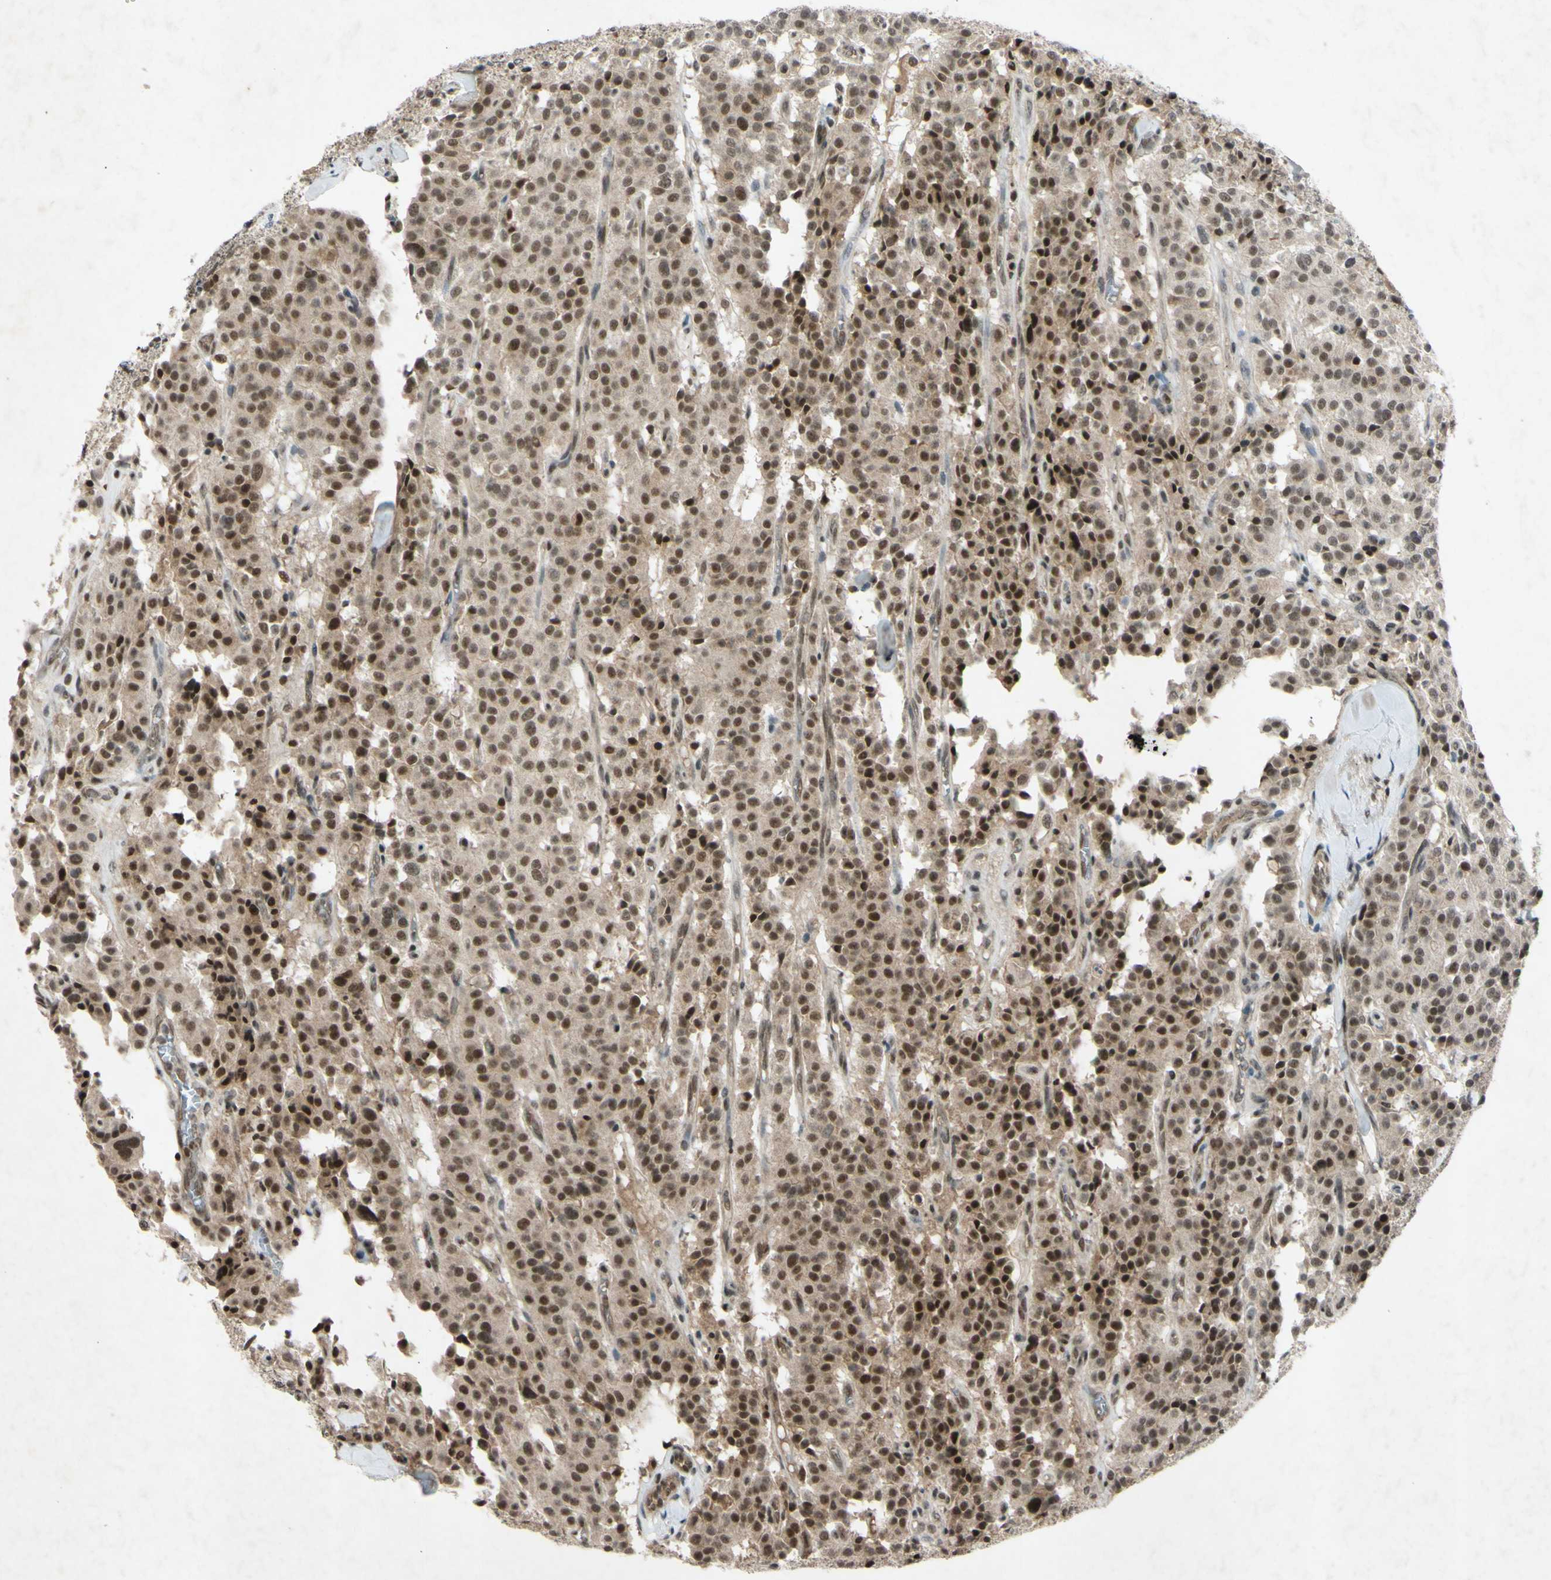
{"staining": {"intensity": "strong", "quantity": "25%-75%", "location": "cytoplasmic/membranous,nuclear"}, "tissue": "carcinoid", "cell_type": "Tumor cells", "image_type": "cancer", "snomed": [{"axis": "morphology", "description": "Carcinoid, malignant, NOS"}, {"axis": "topography", "description": "Lung"}], "caption": "Human carcinoid stained with a brown dye demonstrates strong cytoplasmic/membranous and nuclear positive expression in approximately 25%-75% of tumor cells.", "gene": "SNW1", "patient": {"sex": "male", "age": 30}}